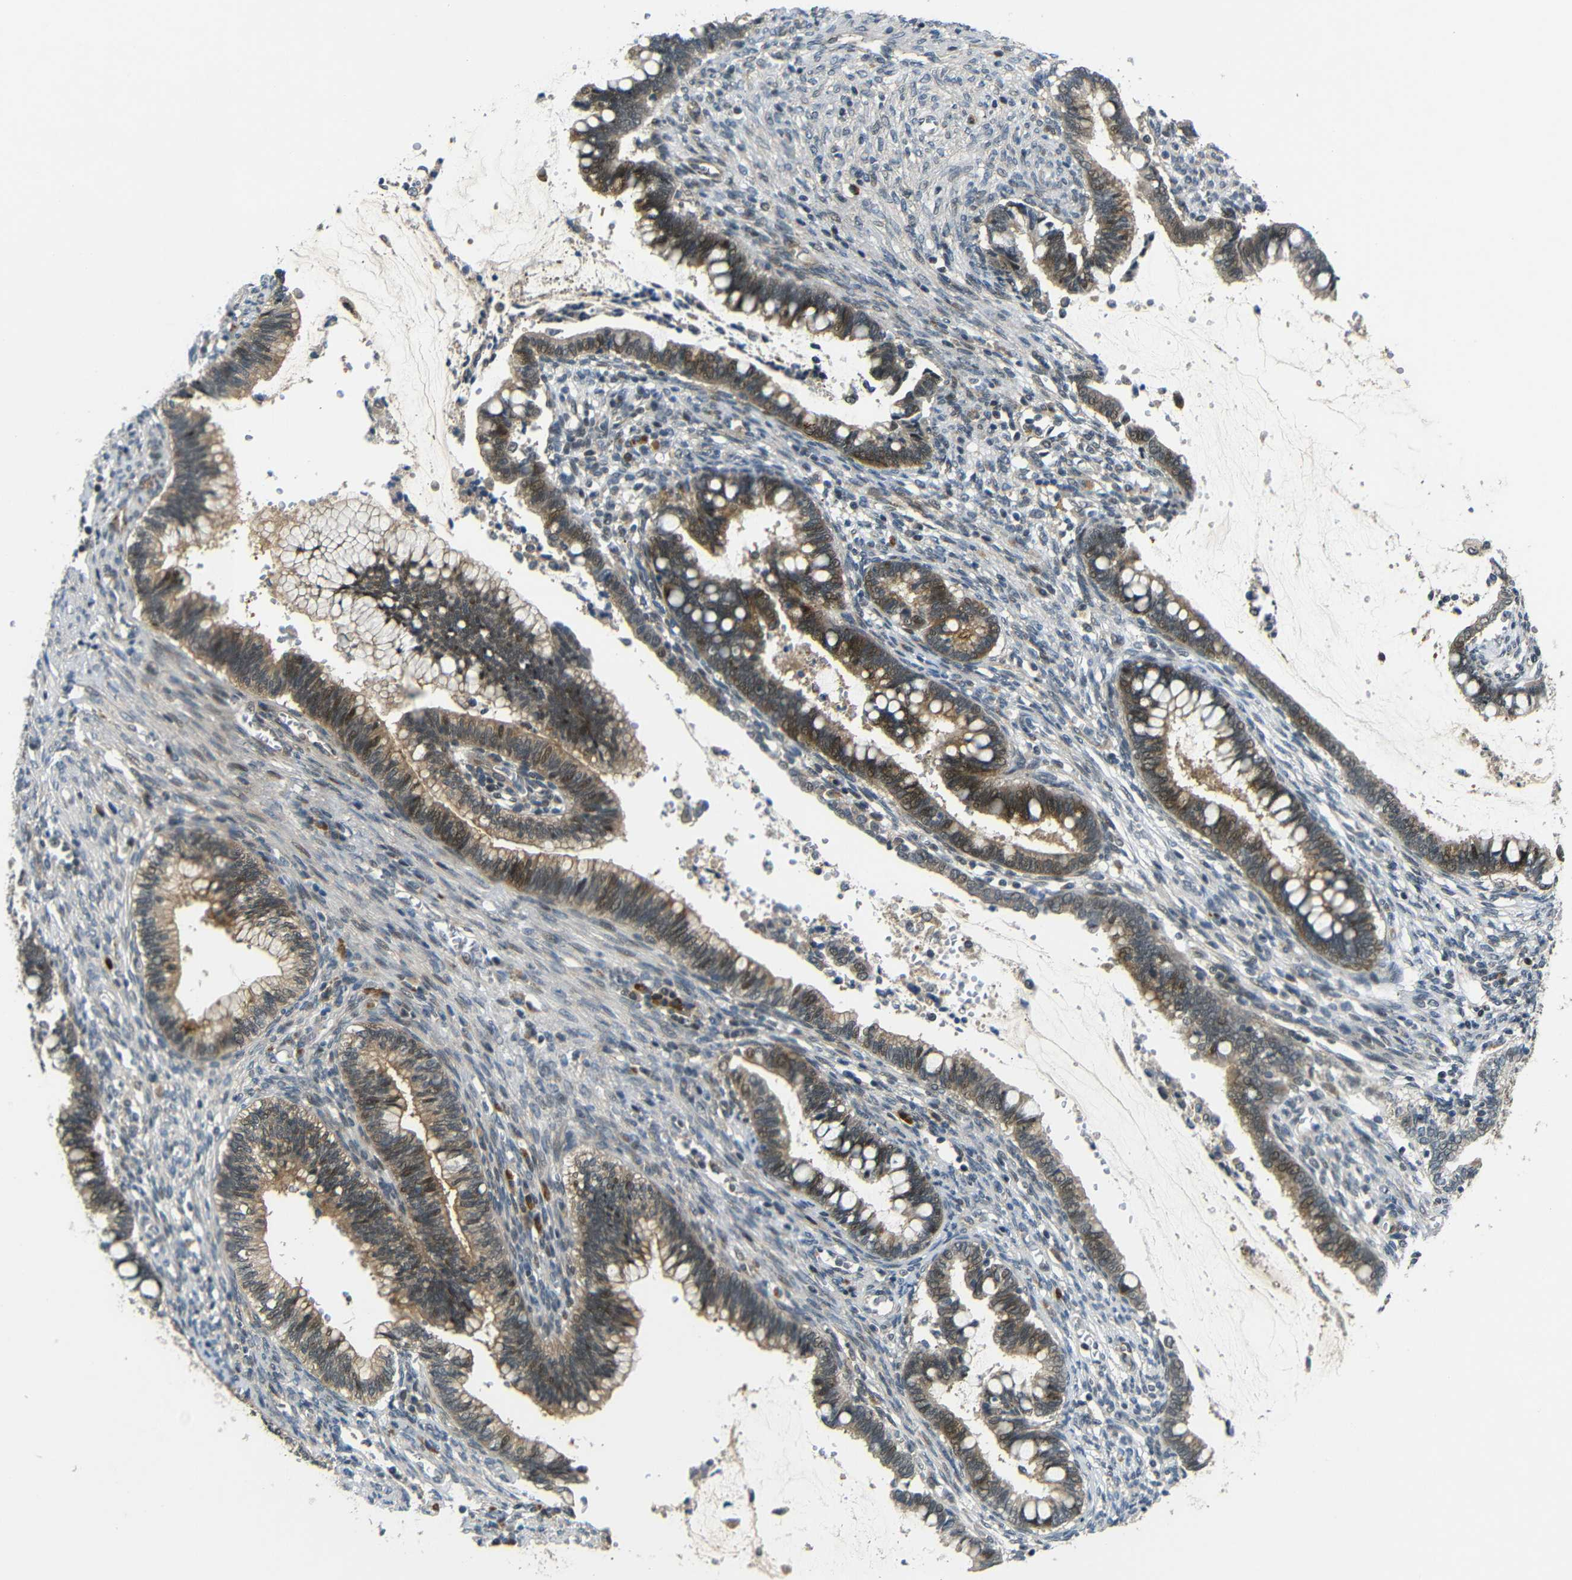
{"staining": {"intensity": "moderate", "quantity": ">75%", "location": "cytoplasmic/membranous,nuclear"}, "tissue": "cervical cancer", "cell_type": "Tumor cells", "image_type": "cancer", "snomed": [{"axis": "morphology", "description": "Adenocarcinoma, NOS"}, {"axis": "topography", "description": "Cervix"}], "caption": "Cervical adenocarcinoma stained with a protein marker displays moderate staining in tumor cells.", "gene": "SYDE1", "patient": {"sex": "female", "age": 44}}